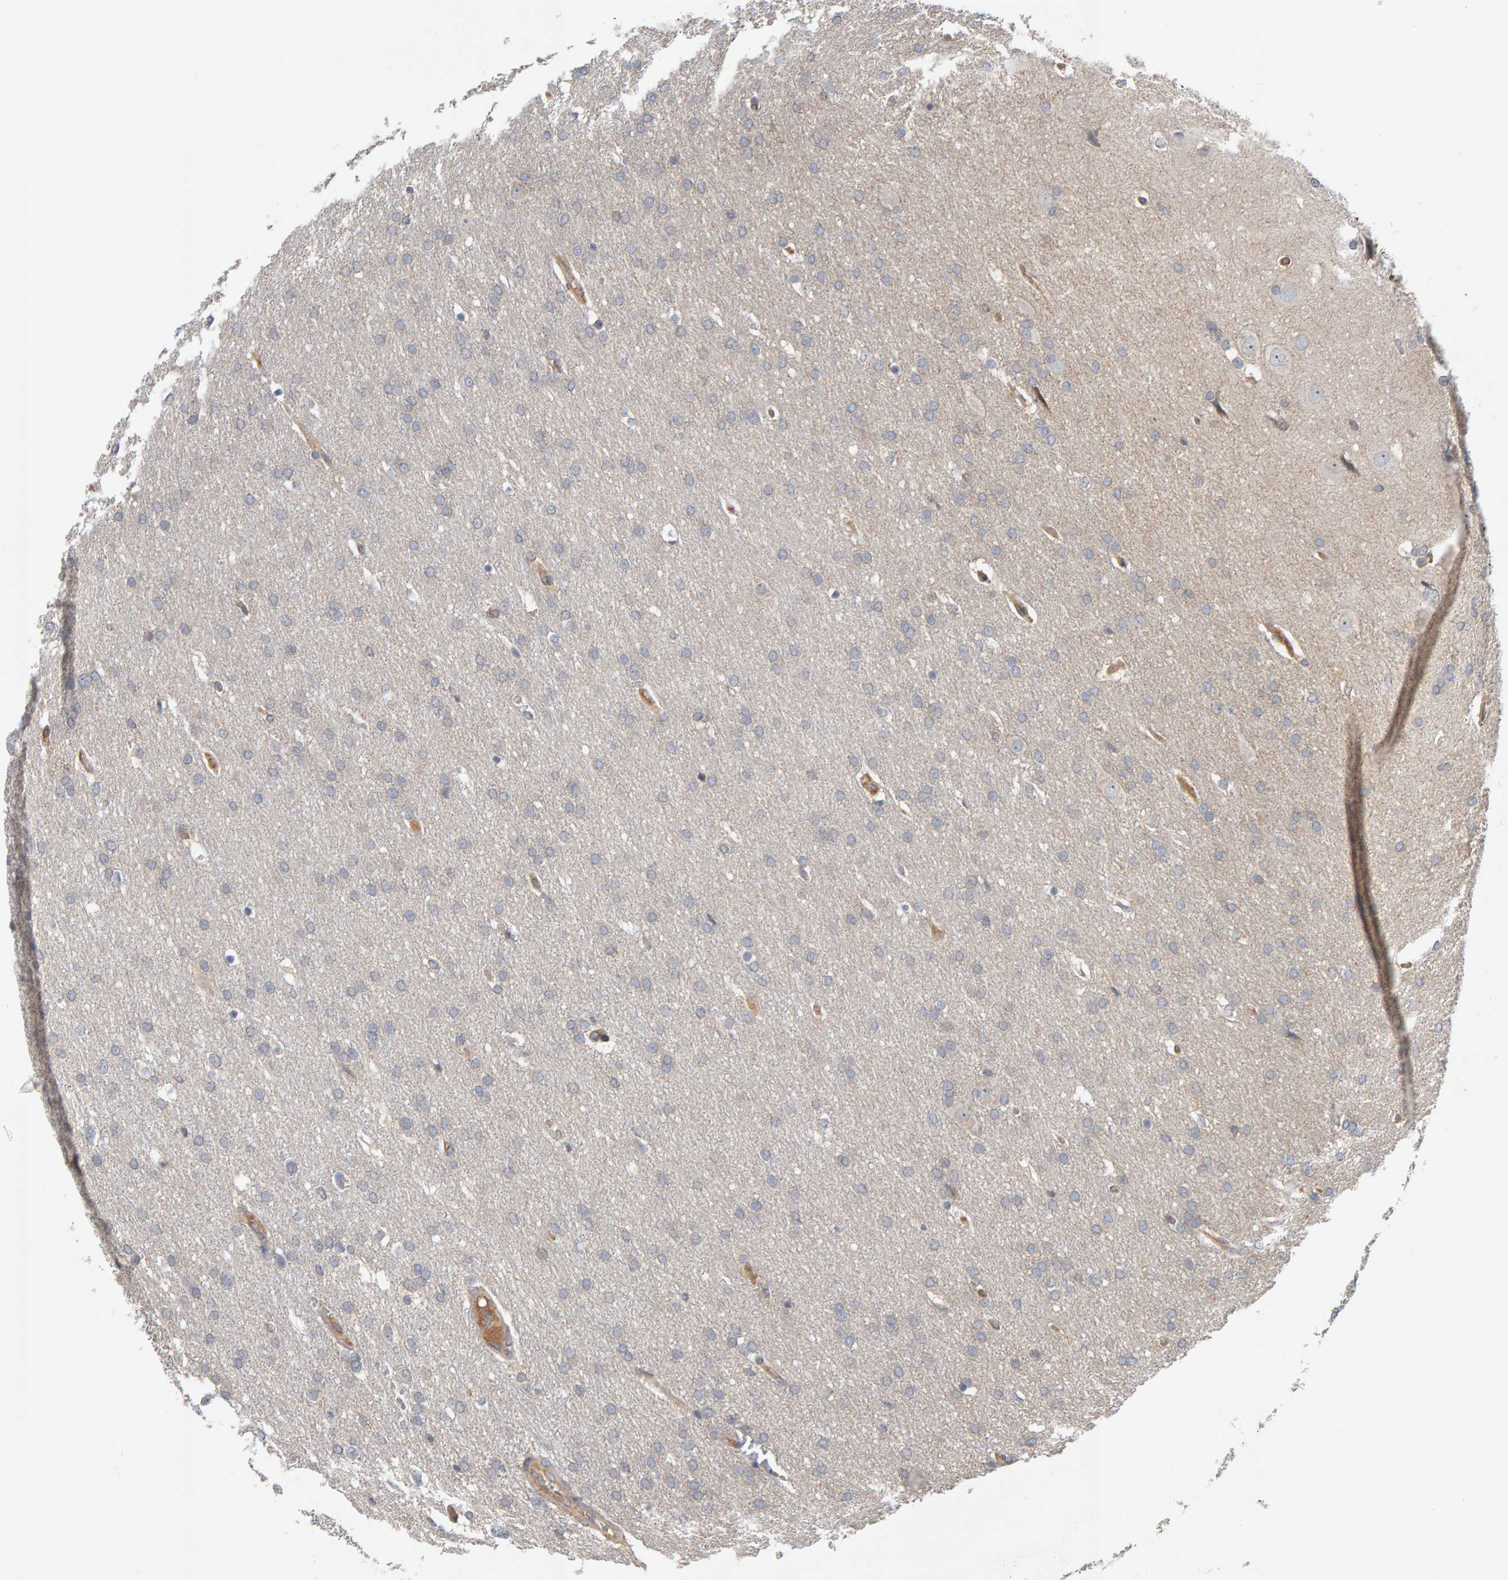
{"staining": {"intensity": "negative", "quantity": "none", "location": "none"}, "tissue": "glioma", "cell_type": "Tumor cells", "image_type": "cancer", "snomed": [{"axis": "morphology", "description": "Glioma, malignant, Low grade"}, {"axis": "topography", "description": "Brain"}], "caption": "Tumor cells show no significant expression in glioma.", "gene": "C9orf72", "patient": {"sex": "female", "age": 37}}